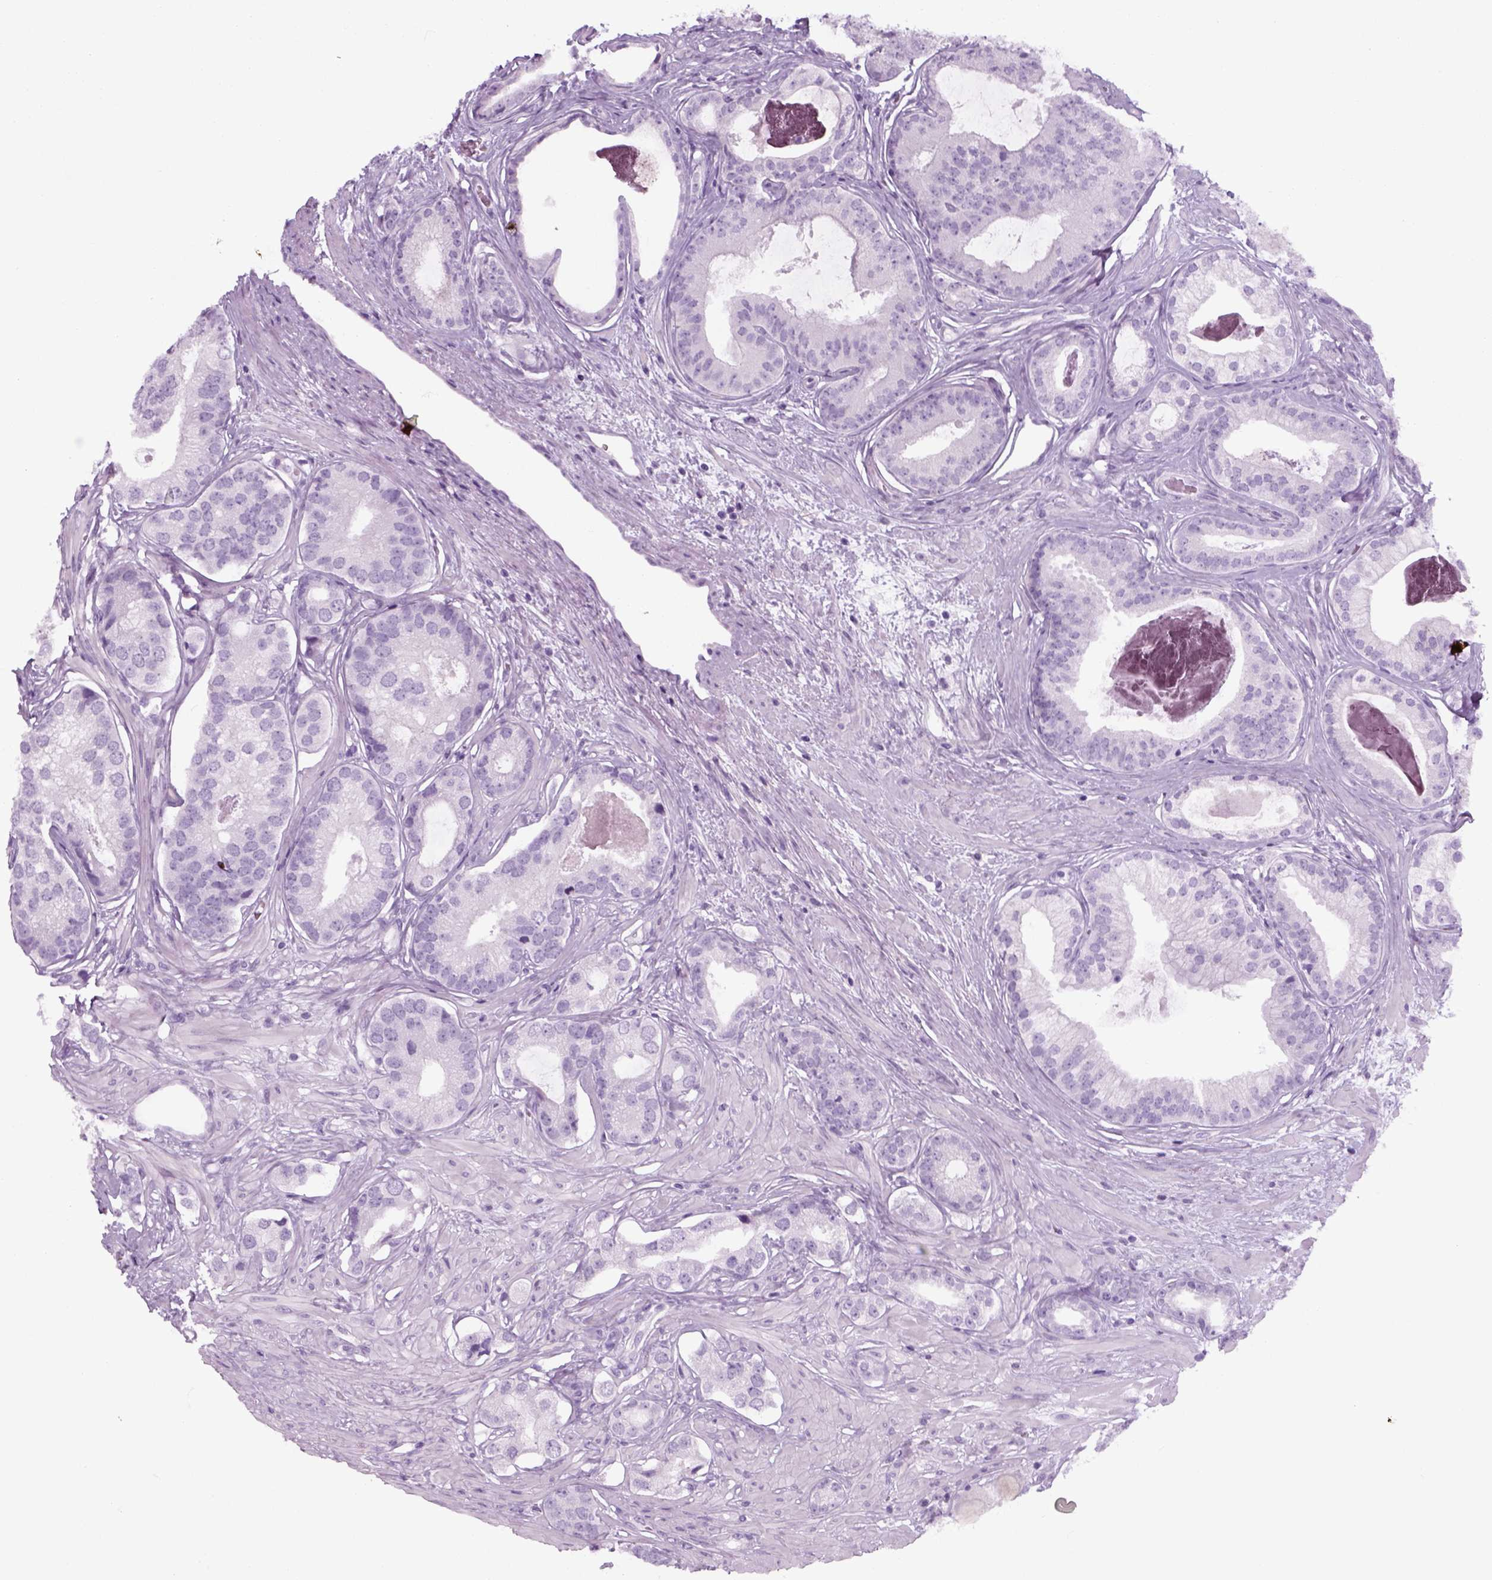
{"staining": {"intensity": "negative", "quantity": "none", "location": "none"}, "tissue": "prostate cancer", "cell_type": "Tumor cells", "image_type": "cancer", "snomed": [{"axis": "morphology", "description": "Adenocarcinoma, Low grade"}, {"axis": "topography", "description": "Prostate"}], "caption": "Image shows no protein staining in tumor cells of adenocarcinoma (low-grade) (prostate) tissue. (DAB IHC, high magnification).", "gene": "SLC12A5", "patient": {"sex": "male", "age": 61}}